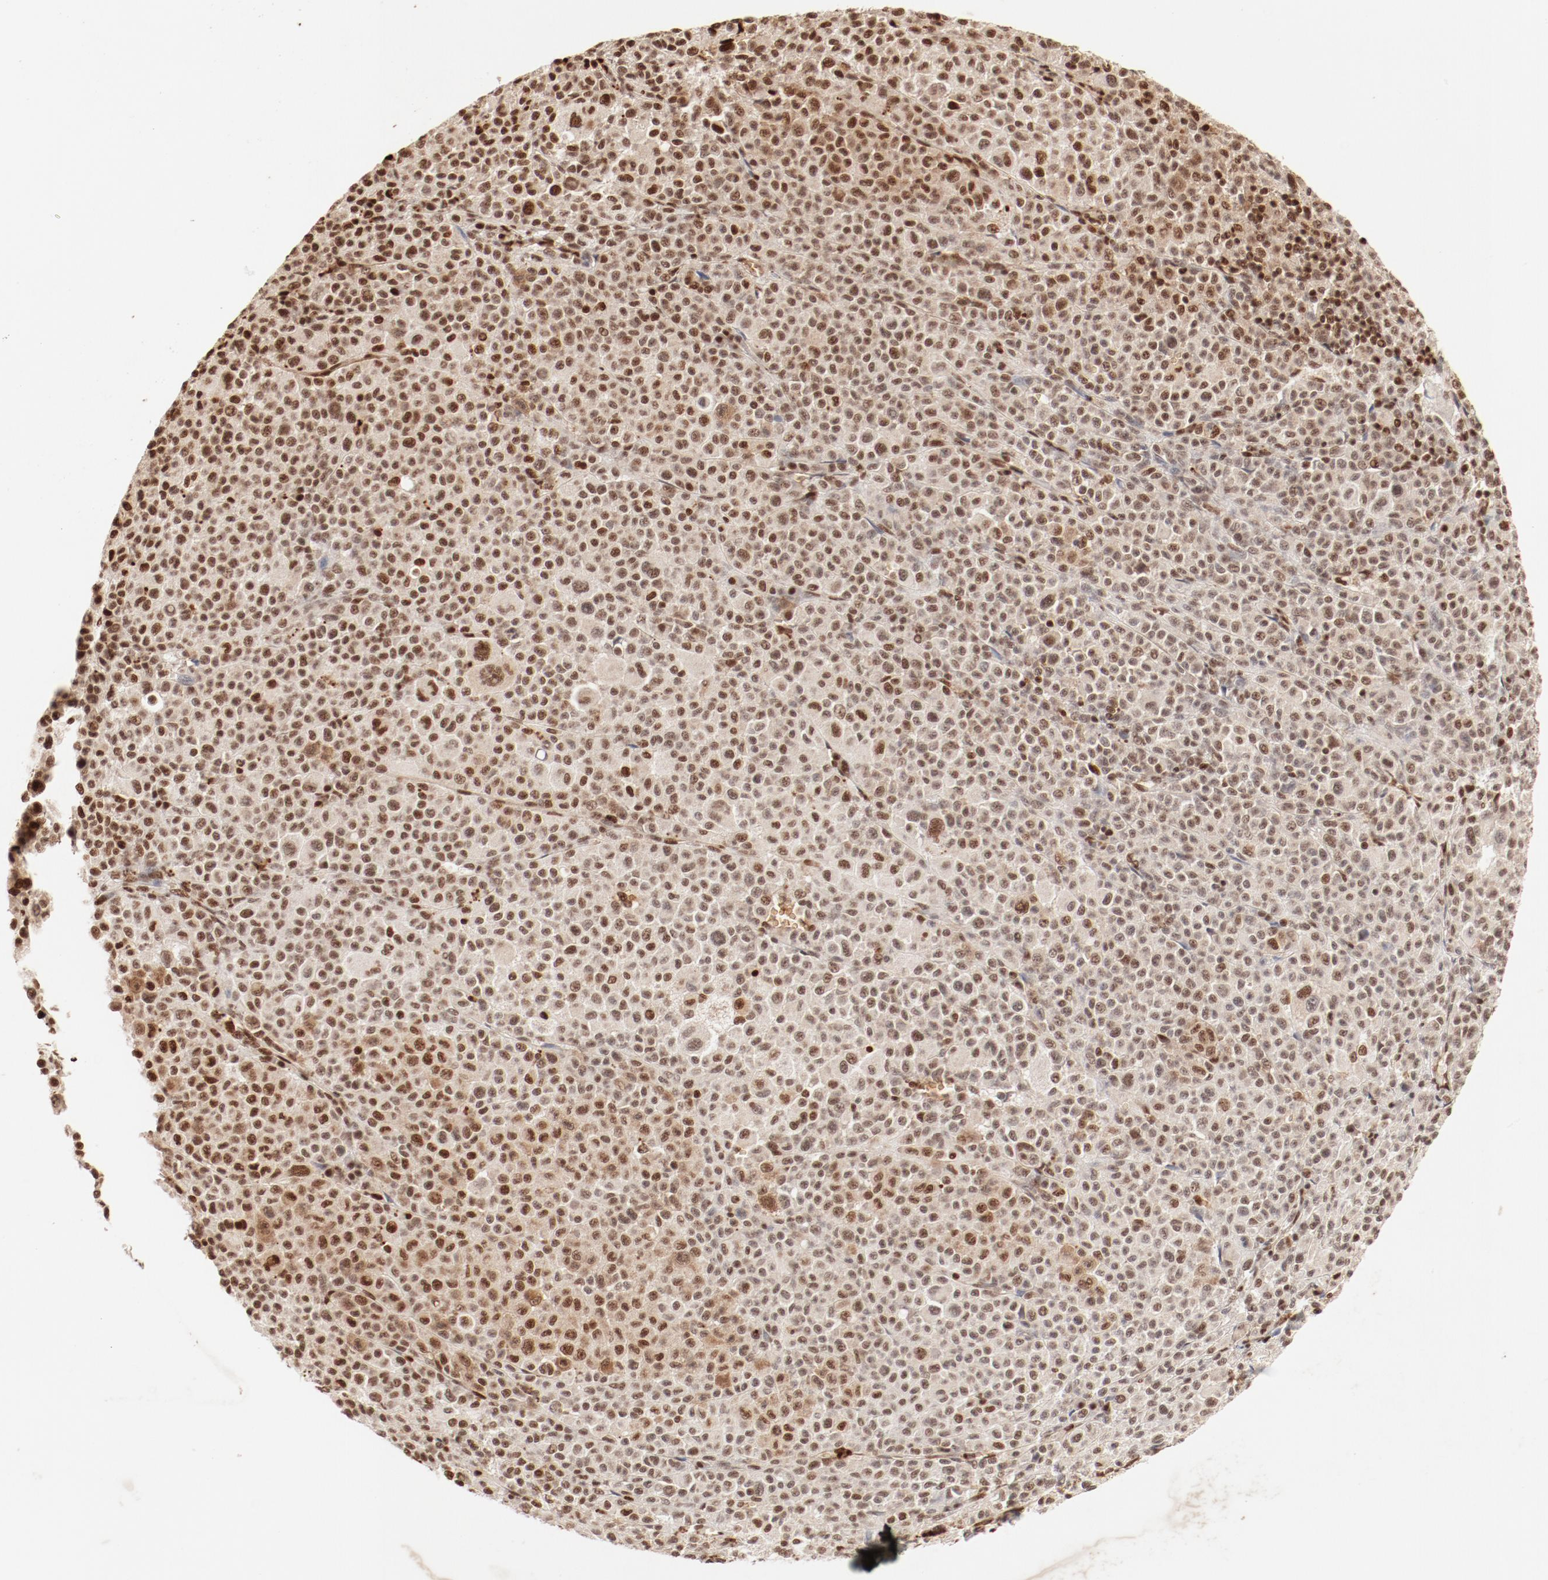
{"staining": {"intensity": "moderate", "quantity": ">75%", "location": "nuclear"}, "tissue": "melanoma", "cell_type": "Tumor cells", "image_type": "cancer", "snomed": [{"axis": "morphology", "description": "Malignant melanoma, Metastatic site"}, {"axis": "topography", "description": "Skin"}], "caption": "Tumor cells display medium levels of moderate nuclear expression in about >75% of cells in human malignant melanoma (metastatic site). The protein of interest is shown in brown color, while the nuclei are stained blue.", "gene": "FAM50A", "patient": {"sex": "female", "age": 74}}